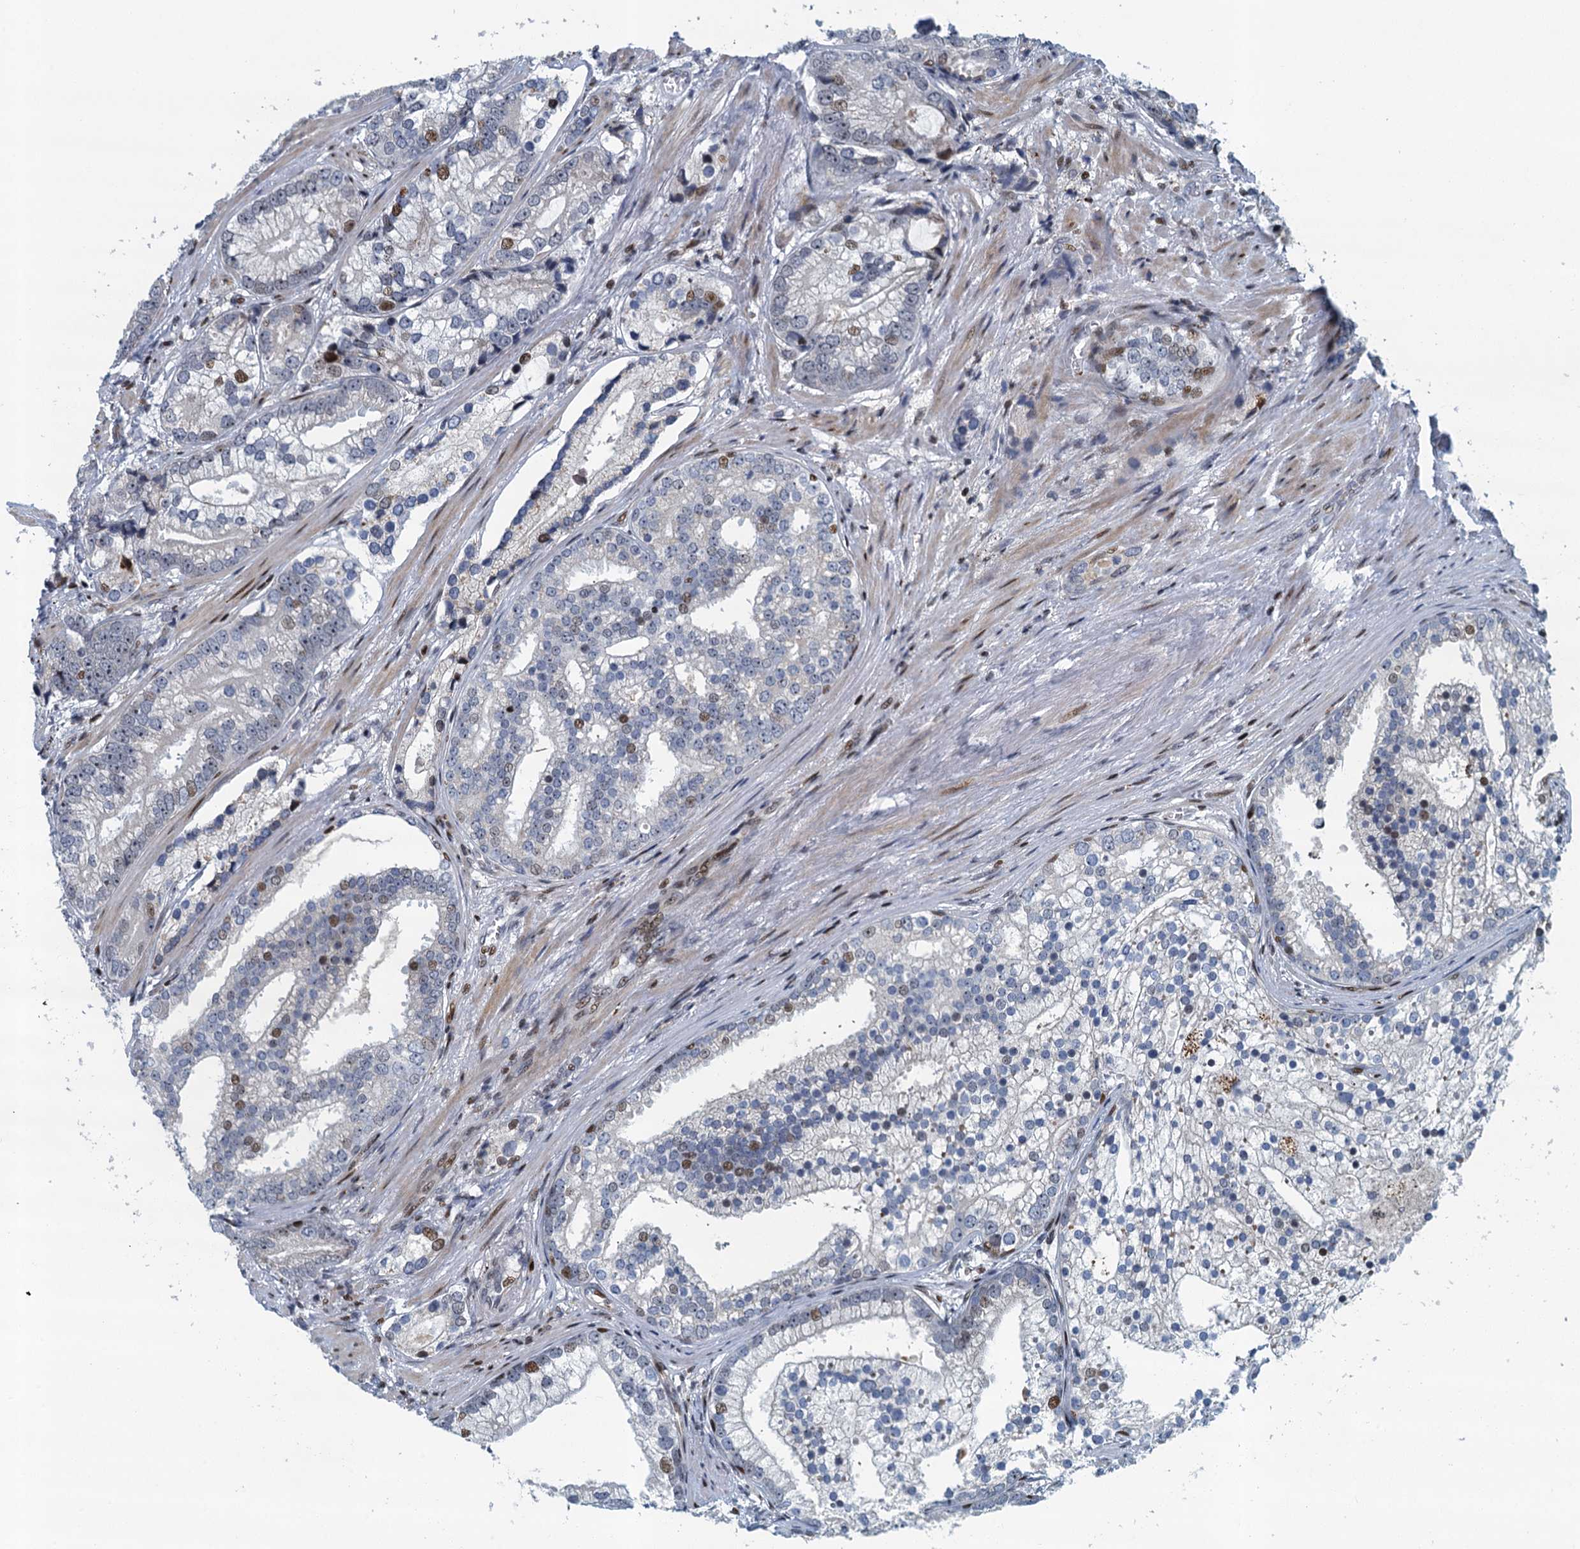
{"staining": {"intensity": "moderate", "quantity": "<25%", "location": "nuclear"}, "tissue": "prostate cancer", "cell_type": "Tumor cells", "image_type": "cancer", "snomed": [{"axis": "morphology", "description": "Adenocarcinoma, High grade"}, {"axis": "topography", "description": "Prostate"}], "caption": "The immunohistochemical stain highlights moderate nuclear staining in tumor cells of prostate cancer (adenocarcinoma (high-grade)) tissue. (DAB (3,3'-diaminobenzidine) IHC, brown staining for protein, blue staining for nuclei).", "gene": "ANKRD13D", "patient": {"sex": "male", "age": 75}}